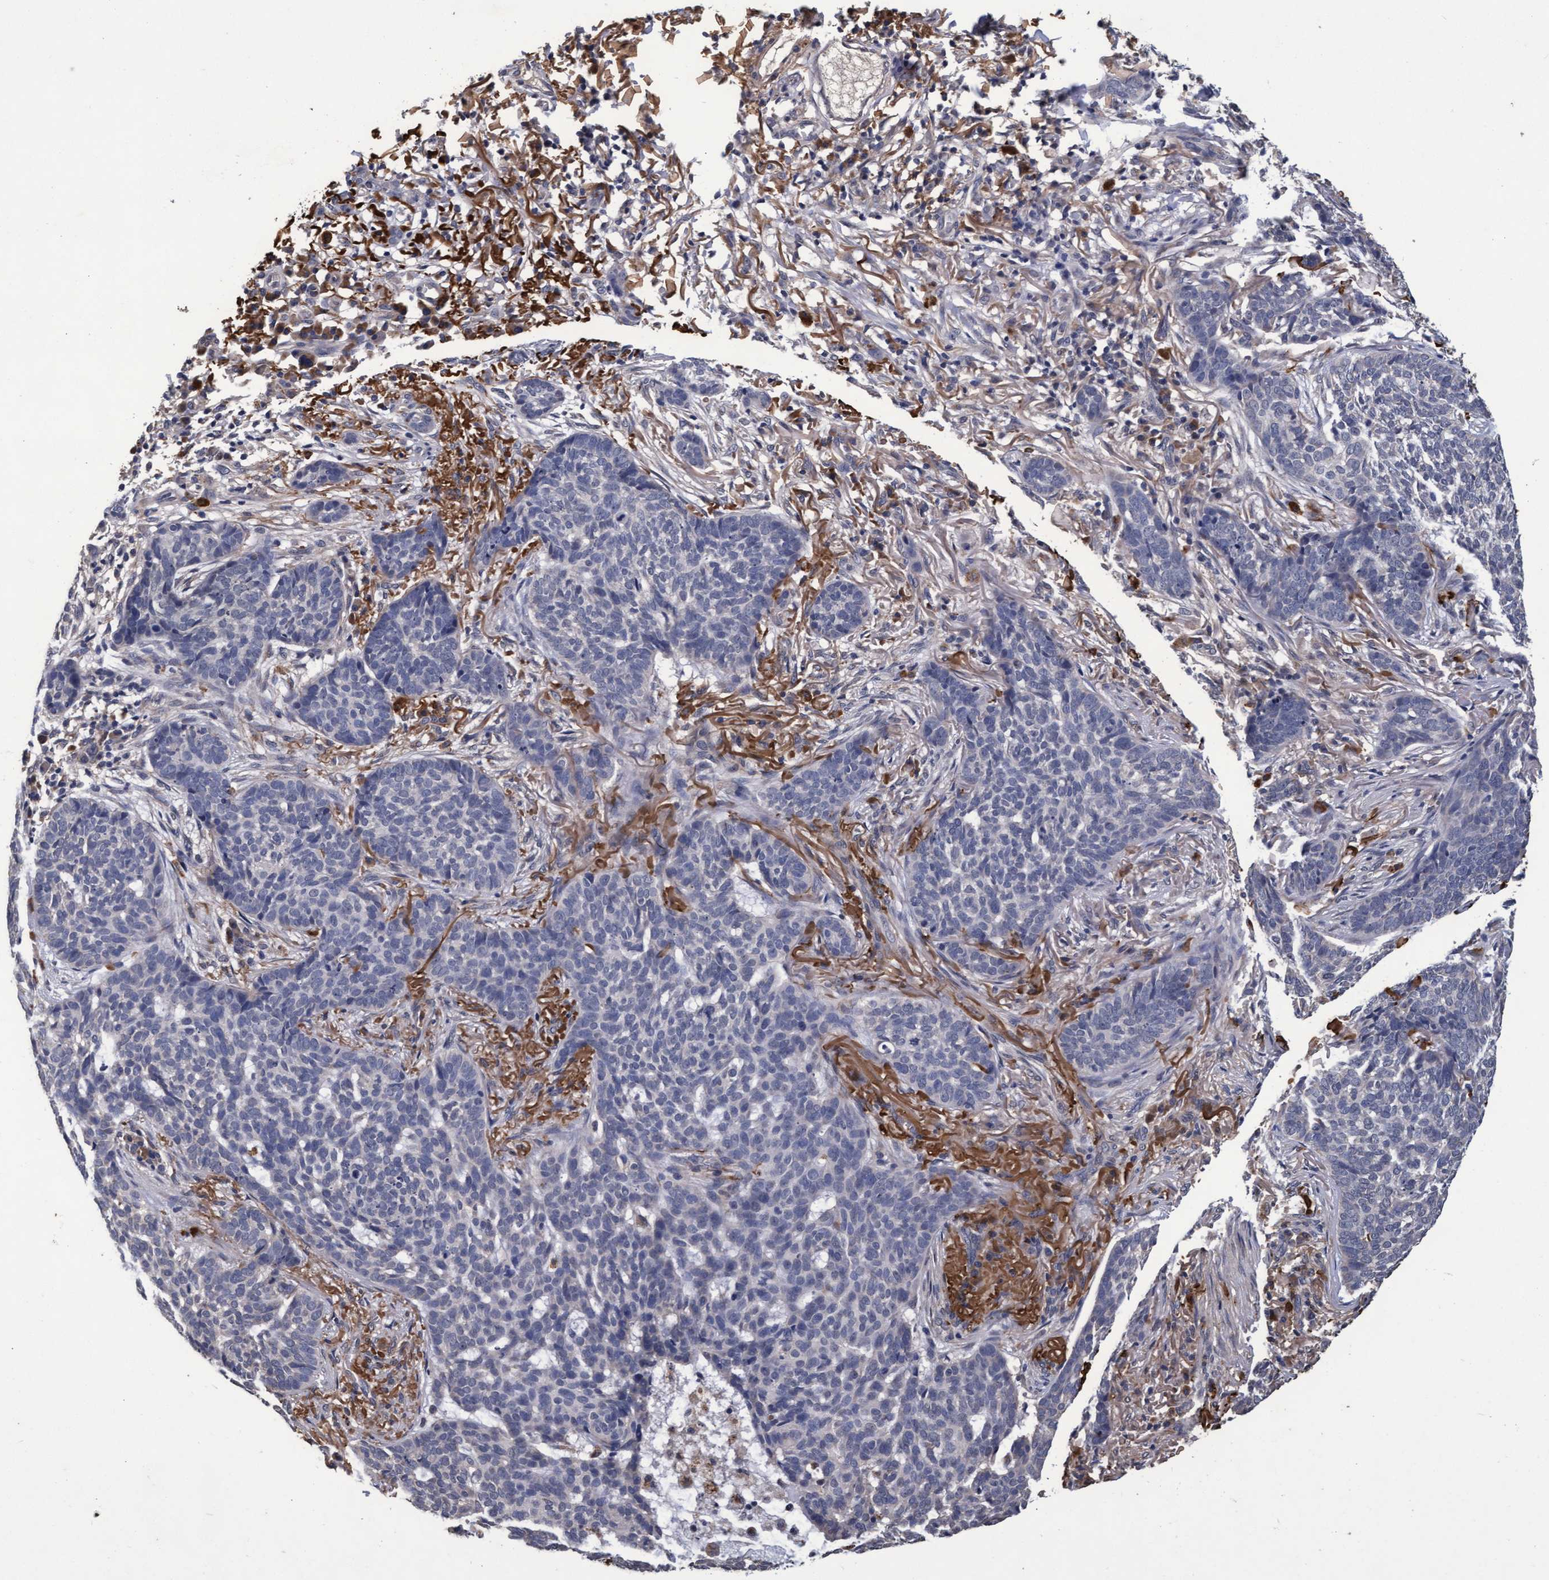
{"staining": {"intensity": "negative", "quantity": "none", "location": "none"}, "tissue": "skin cancer", "cell_type": "Tumor cells", "image_type": "cancer", "snomed": [{"axis": "morphology", "description": "Basal cell carcinoma"}, {"axis": "topography", "description": "Skin"}], "caption": "The image demonstrates no significant positivity in tumor cells of skin basal cell carcinoma.", "gene": "CPQ", "patient": {"sex": "male", "age": 85}}